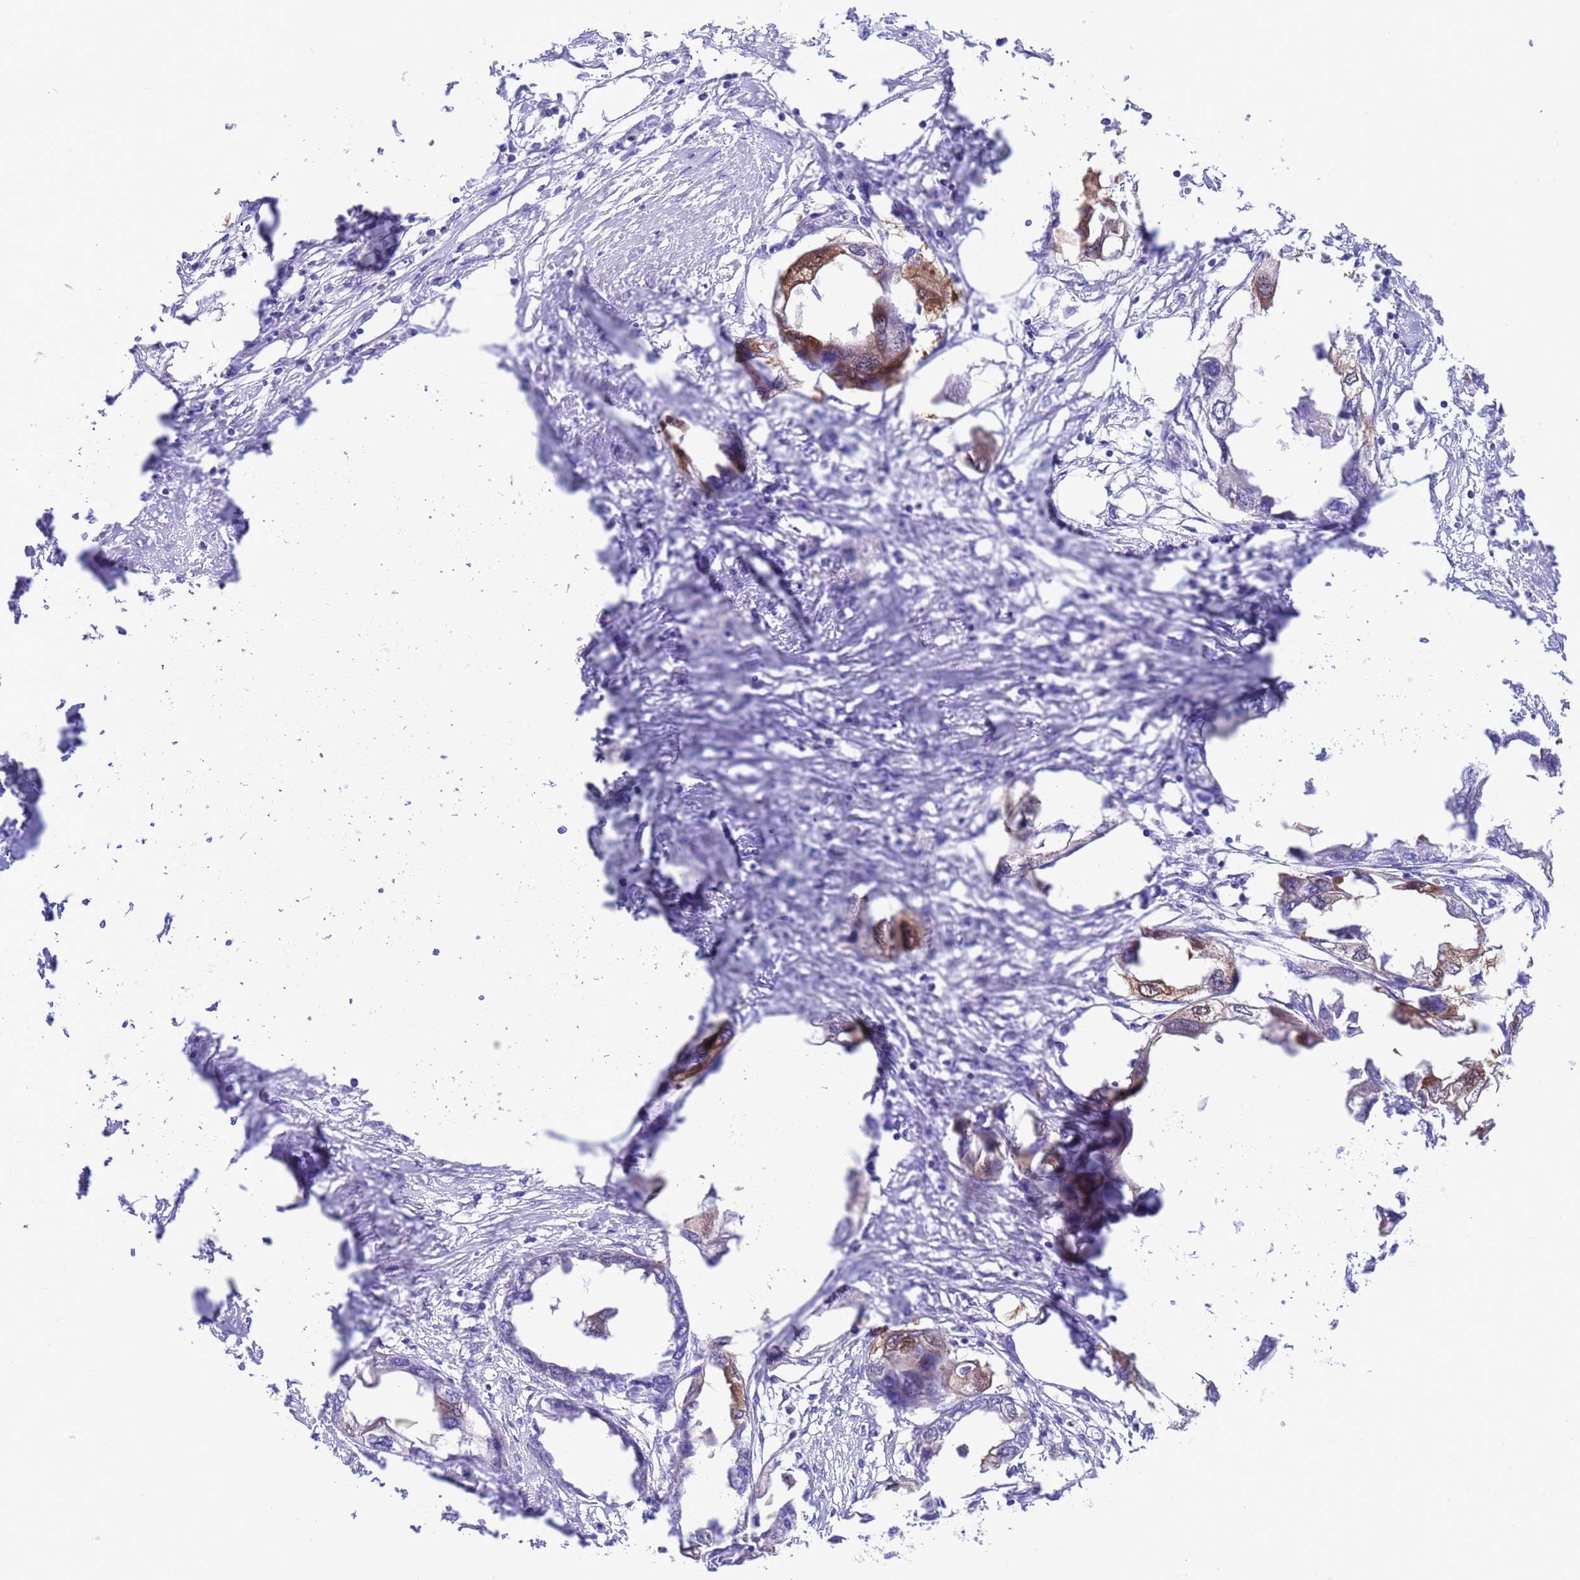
{"staining": {"intensity": "moderate", "quantity": "25%-75%", "location": "cytoplasmic/membranous,nuclear"}, "tissue": "endometrial cancer", "cell_type": "Tumor cells", "image_type": "cancer", "snomed": [{"axis": "morphology", "description": "Adenocarcinoma, NOS"}, {"axis": "morphology", "description": "Adenocarcinoma, metastatic, NOS"}, {"axis": "topography", "description": "Adipose tissue"}, {"axis": "topography", "description": "Endometrium"}], "caption": "An immunohistochemistry image of neoplastic tissue is shown. Protein staining in brown labels moderate cytoplasmic/membranous and nuclear positivity in endometrial cancer within tumor cells.", "gene": "C6orf47", "patient": {"sex": "female", "age": 67}}